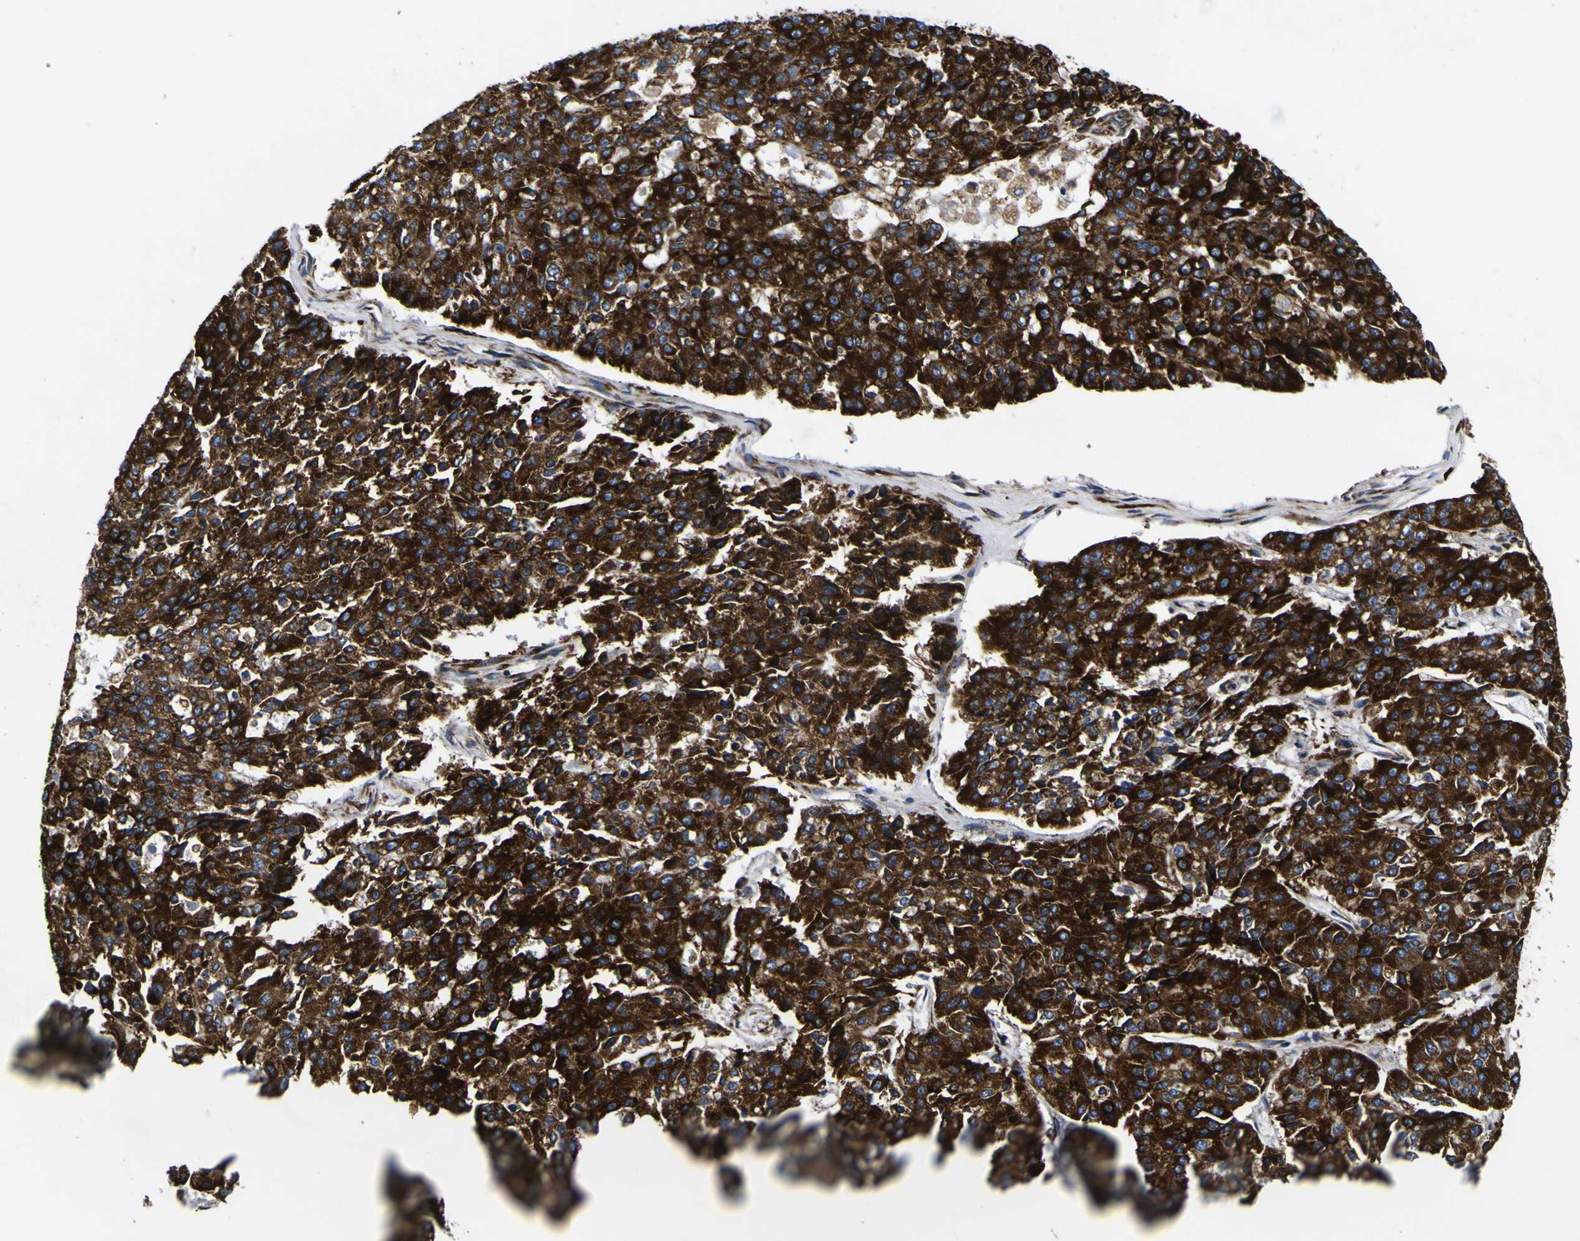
{"staining": {"intensity": "strong", "quantity": ">75%", "location": "cytoplasmic/membranous"}, "tissue": "pancreatic cancer", "cell_type": "Tumor cells", "image_type": "cancer", "snomed": [{"axis": "morphology", "description": "Adenocarcinoma, NOS"}, {"axis": "topography", "description": "Pancreas"}], "caption": "Protein expression analysis of human pancreatic cancer reveals strong cytoplasmic/membranous staining in approximately >75% of tumor cells.", "gene": "SCD", "patient": {"sex": "male", "age": 50}}